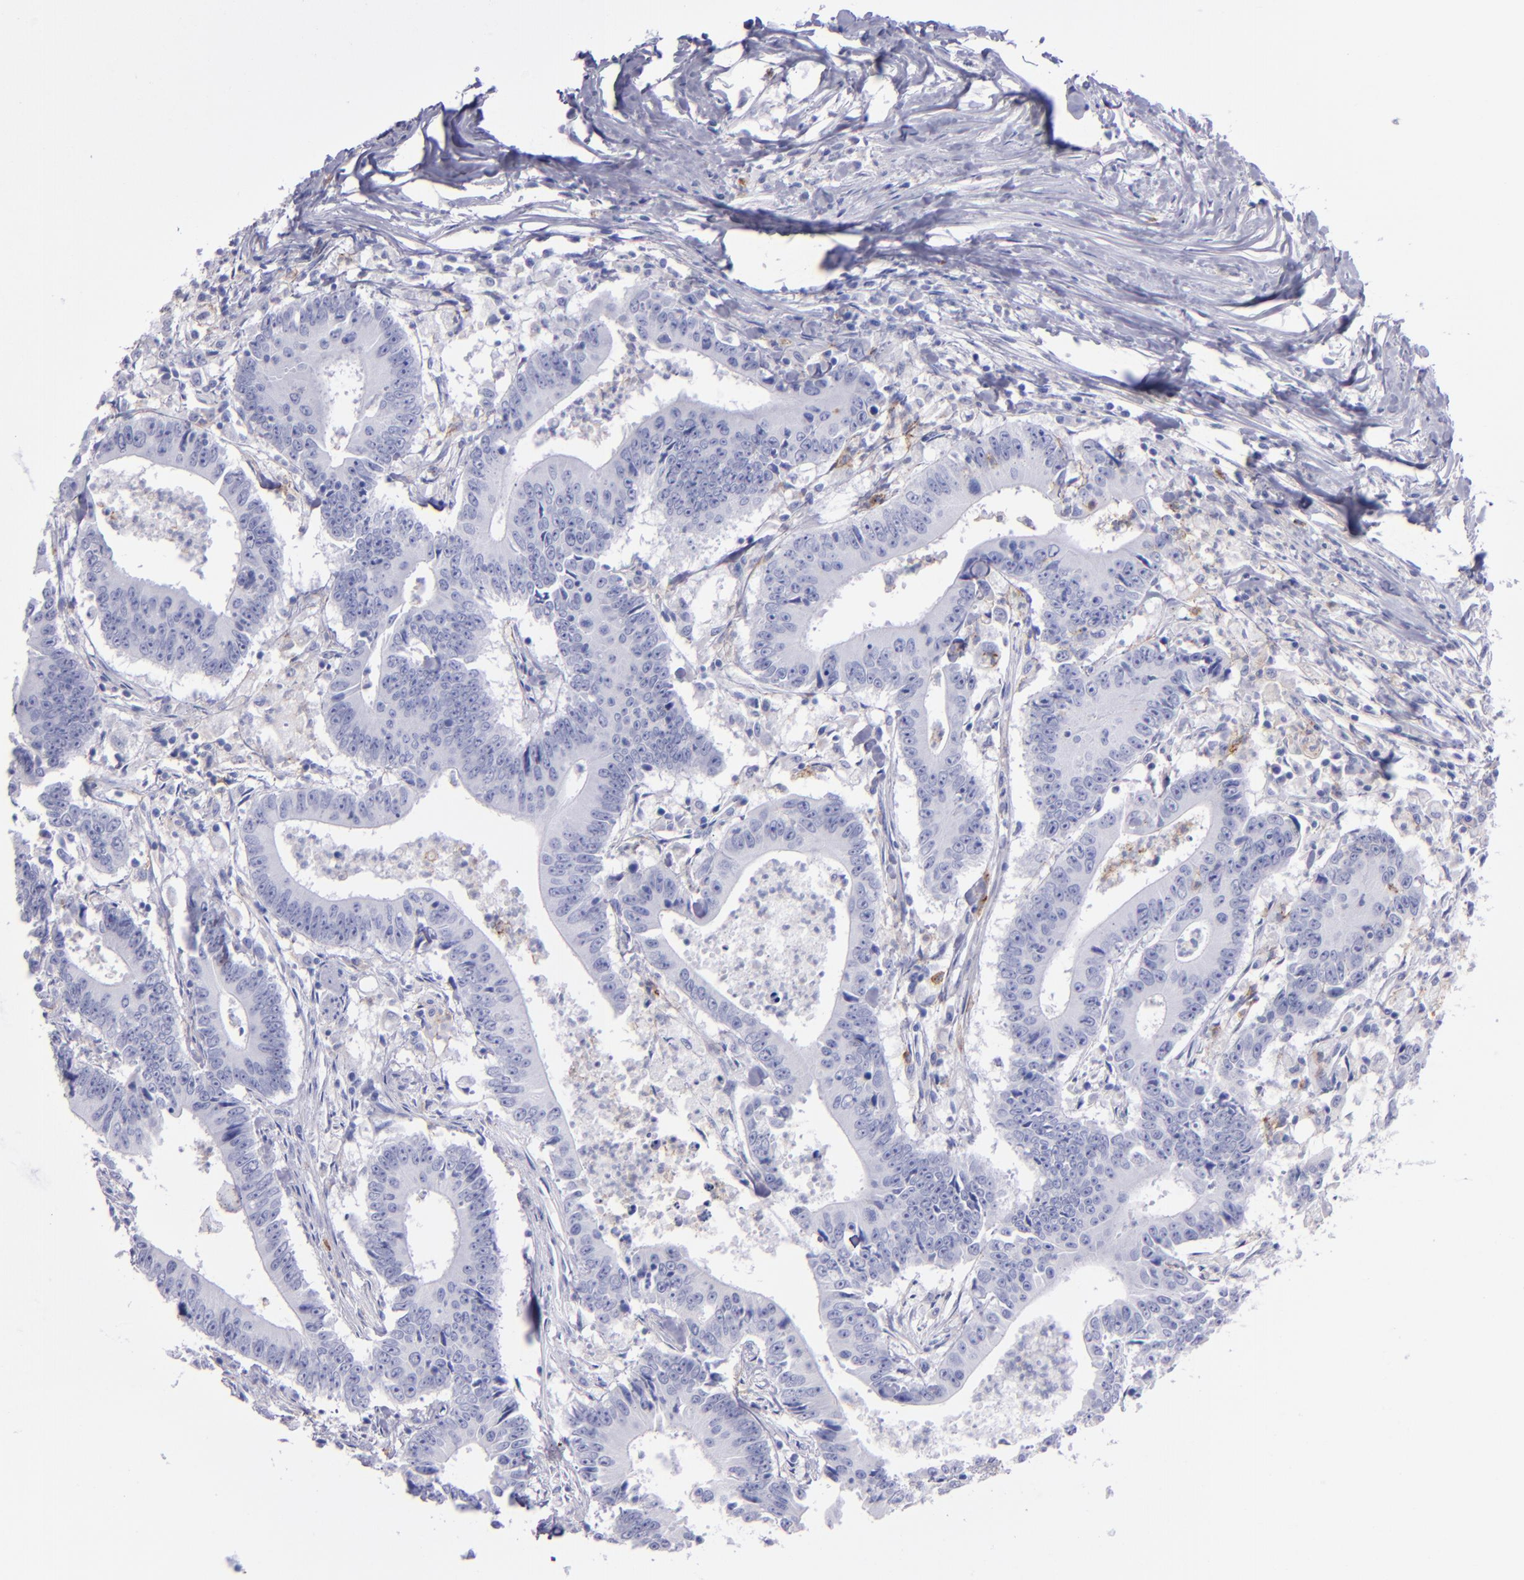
{"staining": {"intensity": "negative", "quantity": "none", "location": "none"}, "tissue": "colorectal cancer", "cell_type": "Tumor cells", "image_type": "cancer", "snomed": [{"axis": "morphology", "description": "Adenocarcinoma, NOS"}, {"axis": "topography", "description": "Colon"}], "caption": "This is an IHC histopathology image of human adenocarcinoma (colorectal). There is no expression in tumor cells.", "gene": "CR1", "patient": {"sex": "male", "age": 55}}